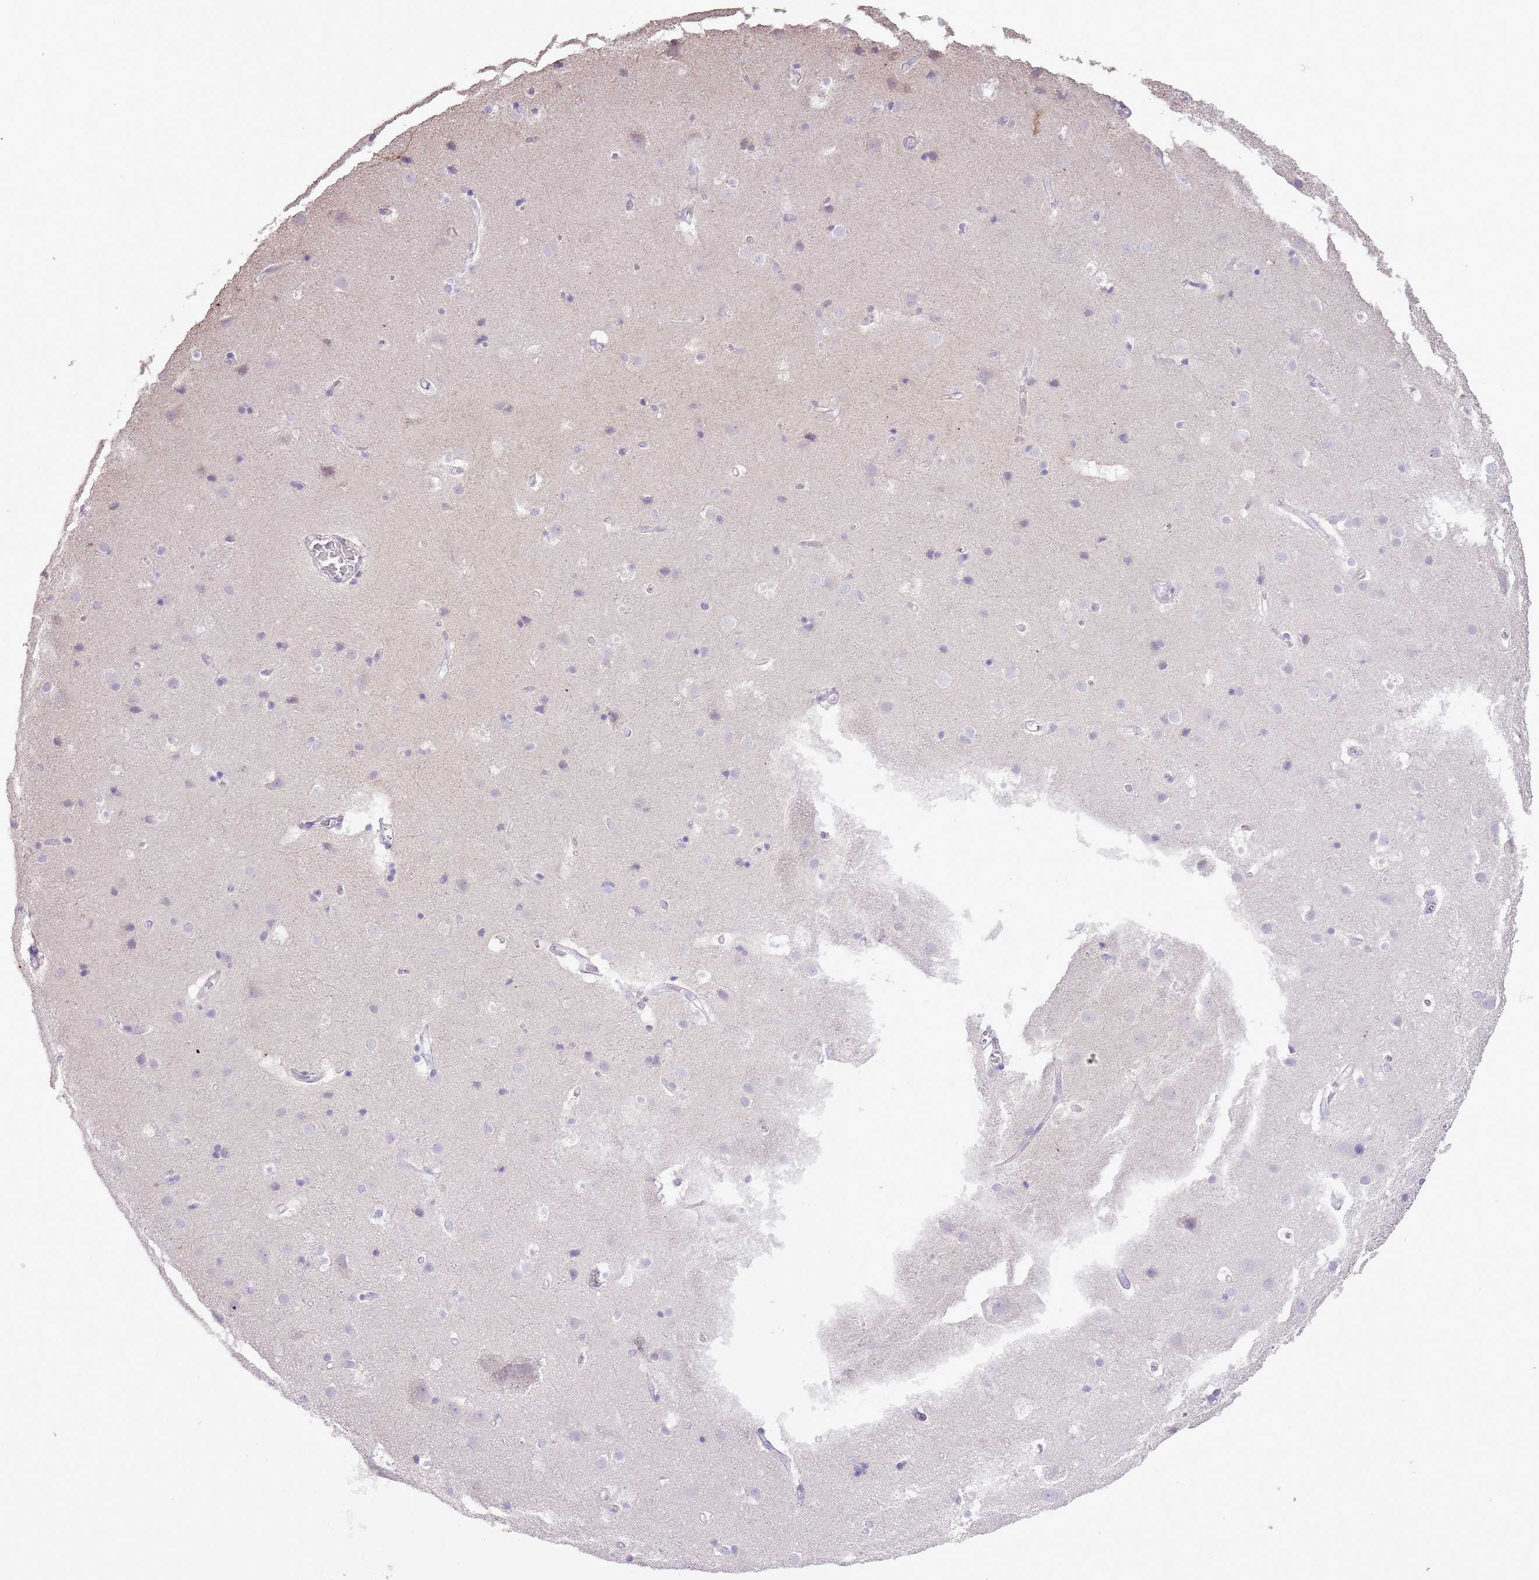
{"staining": {"intensity": "negative", "quantity": "none", "location": "none"}, "tissue": "cerebral cortex", "cell_type": "Endothelial cells", "image_type": "normal", "snomed": [{"axis": "morphology", "description": "Normal tissue, NOS"}, {"axis": "topography", "description": "Cerebral cortex"}], "caption": "Immunohistochemical staining of normal human cerebral cortex exhibits no significant positivity in endothelial cells. Nuclei are stained in blue.", "gene": "GMNN", "patient": {"sex": "male", "age": 54}}